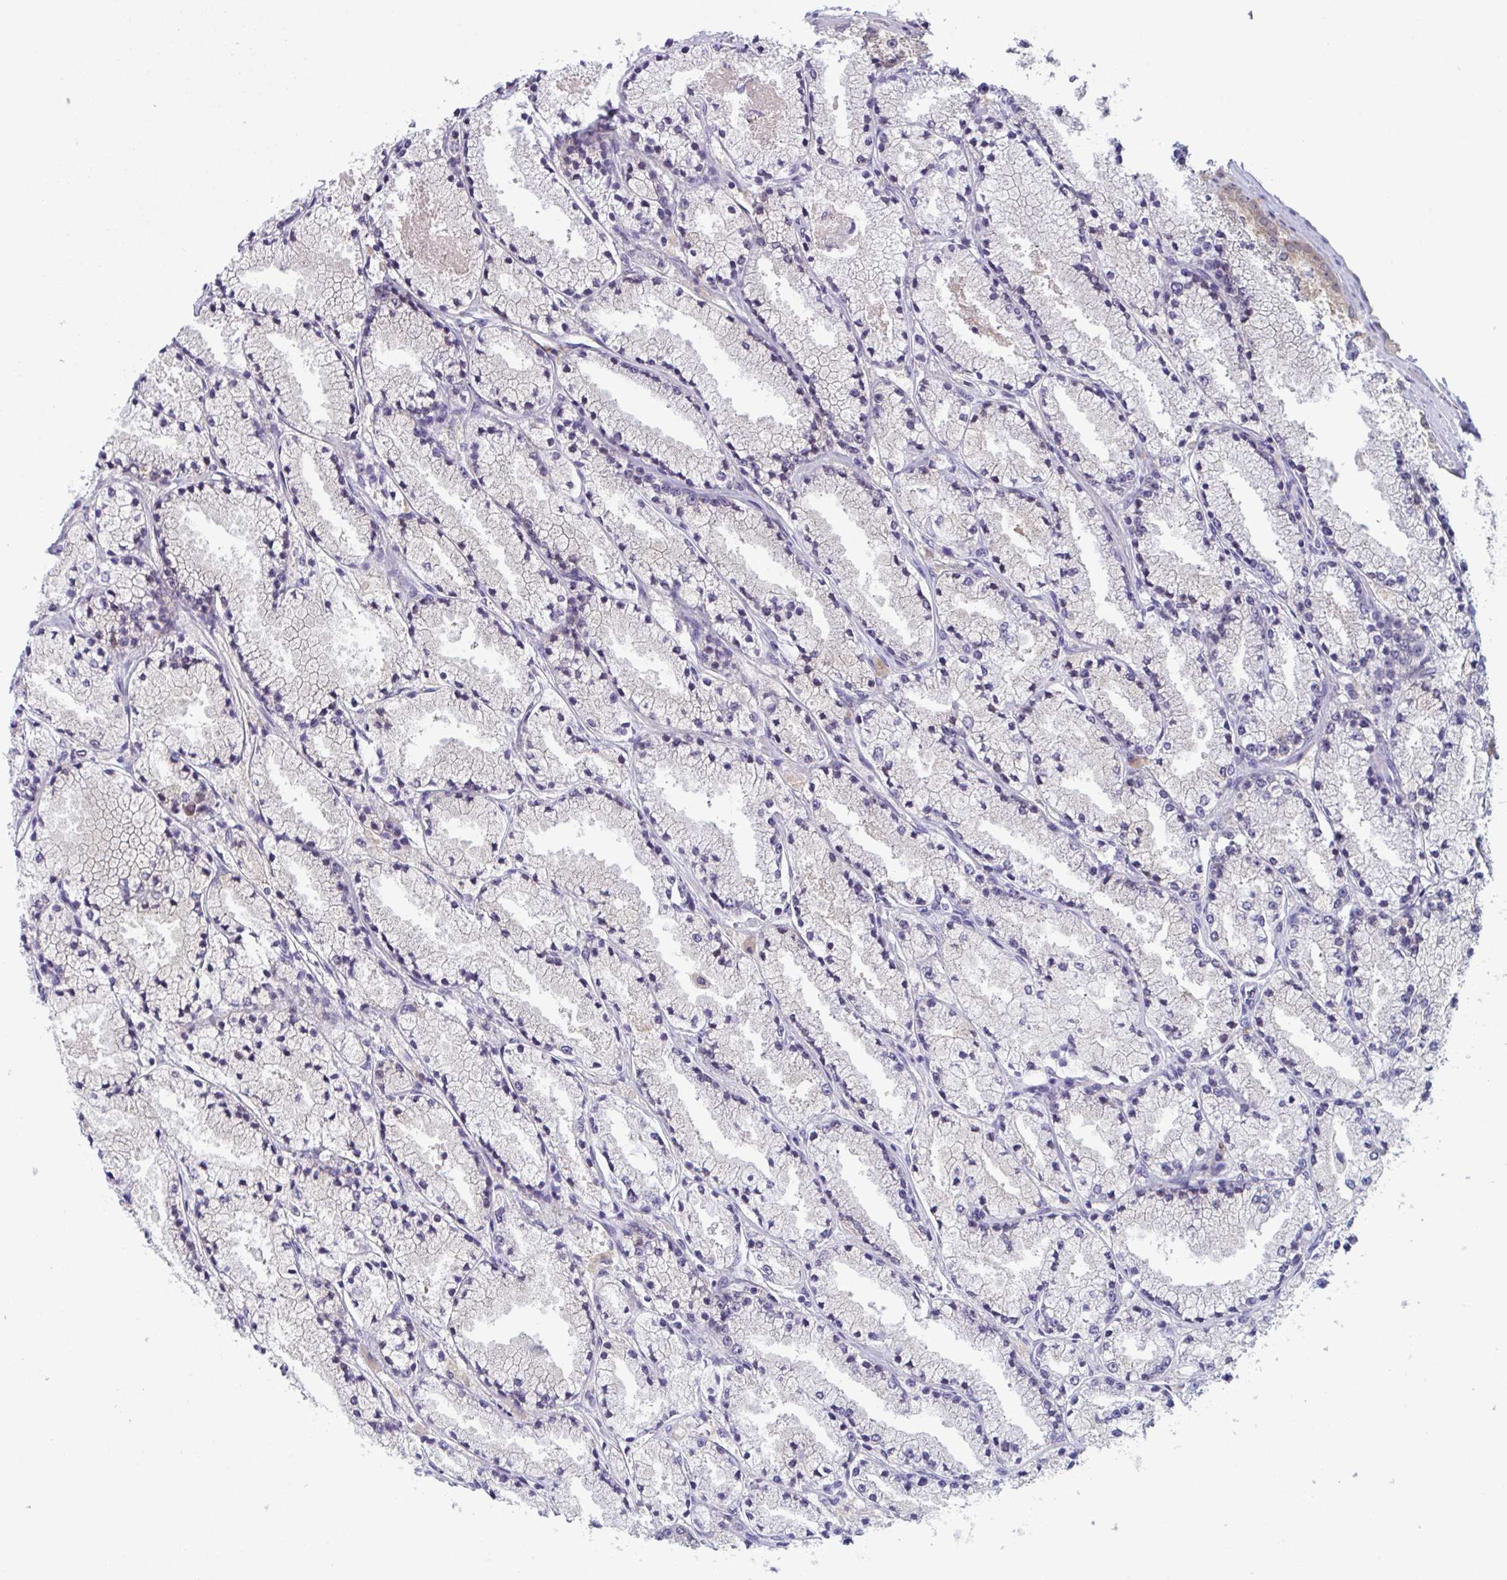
{"staining": {"intensity": "negative", "quantity": "none", "location": "none"}, "tissue": "prostate cancer", "cell_type": "Tumor cells", "image_type": "cancer", "snomed": [{"axis": "morphology", "description": "Adenocarcinoma, High grade"}, {"axis": "topography", "description": "Prostate"}], "caption": "Image shows no protein positivity in tumor cells of prostate cancer tissue.", "gene": "RIOK1", "patient": {"sex": "male", "age": 63}}